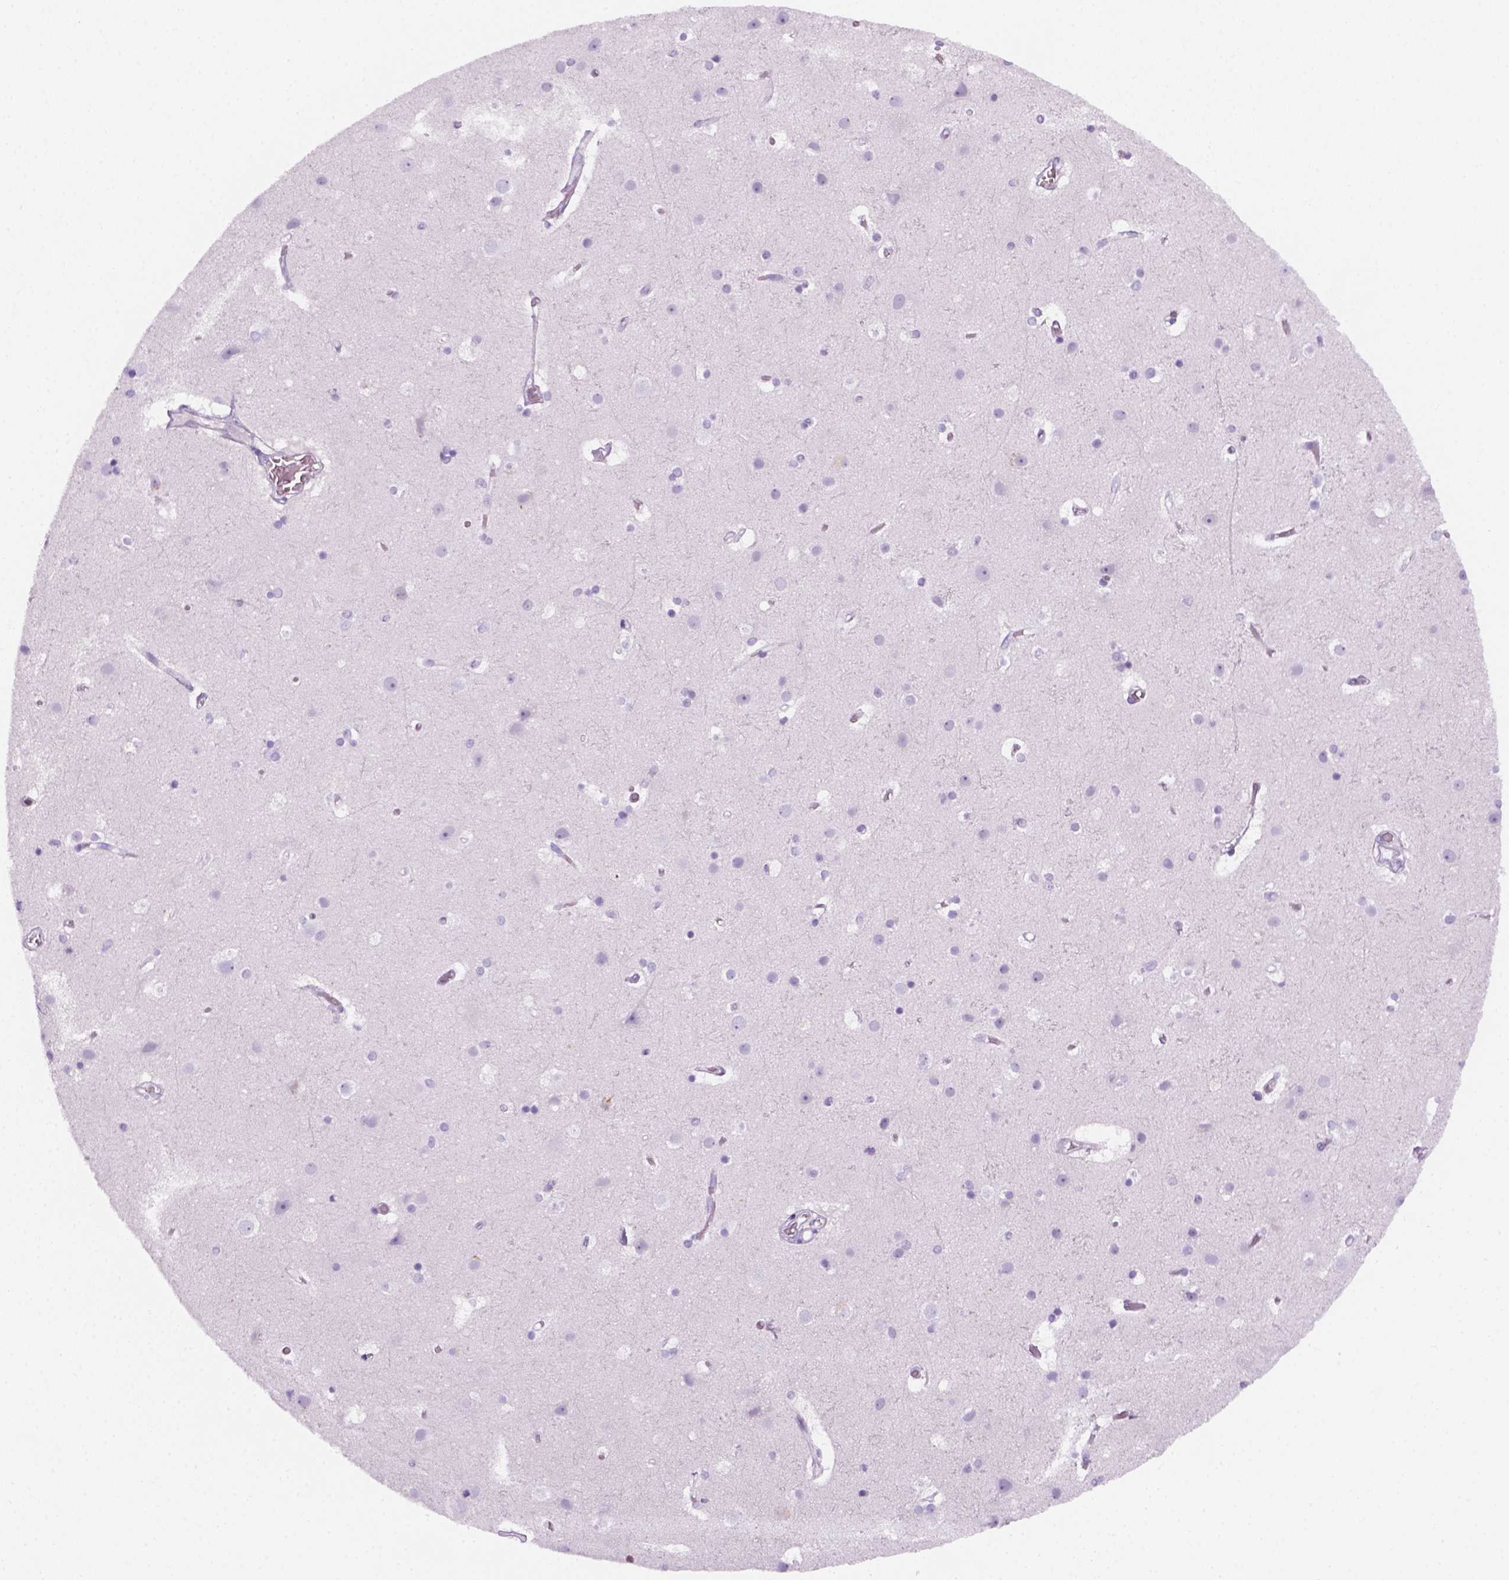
{"staining": {"intensity": "negative", "quantity": "none", "location": "none"}, "tissue": "cerebral cortex", "cell_type": "Endothelial cells", "image_type": "normal", "snomed": [{"axis": "morphology", "description": "Normal tissue, NOS"}, {"axis": "topography", "description": "Cerebral cortex"}], "caption": "Image shows no protein expression in endothelial cells of unremarkable cerebral cortex. (Stains: DAB IHC with hematoxylin counter stain, Microscopy: brightfield microscopy at high magnification).", "gene": "AQP3", "patient": {"sex": "female", "age": 52}}